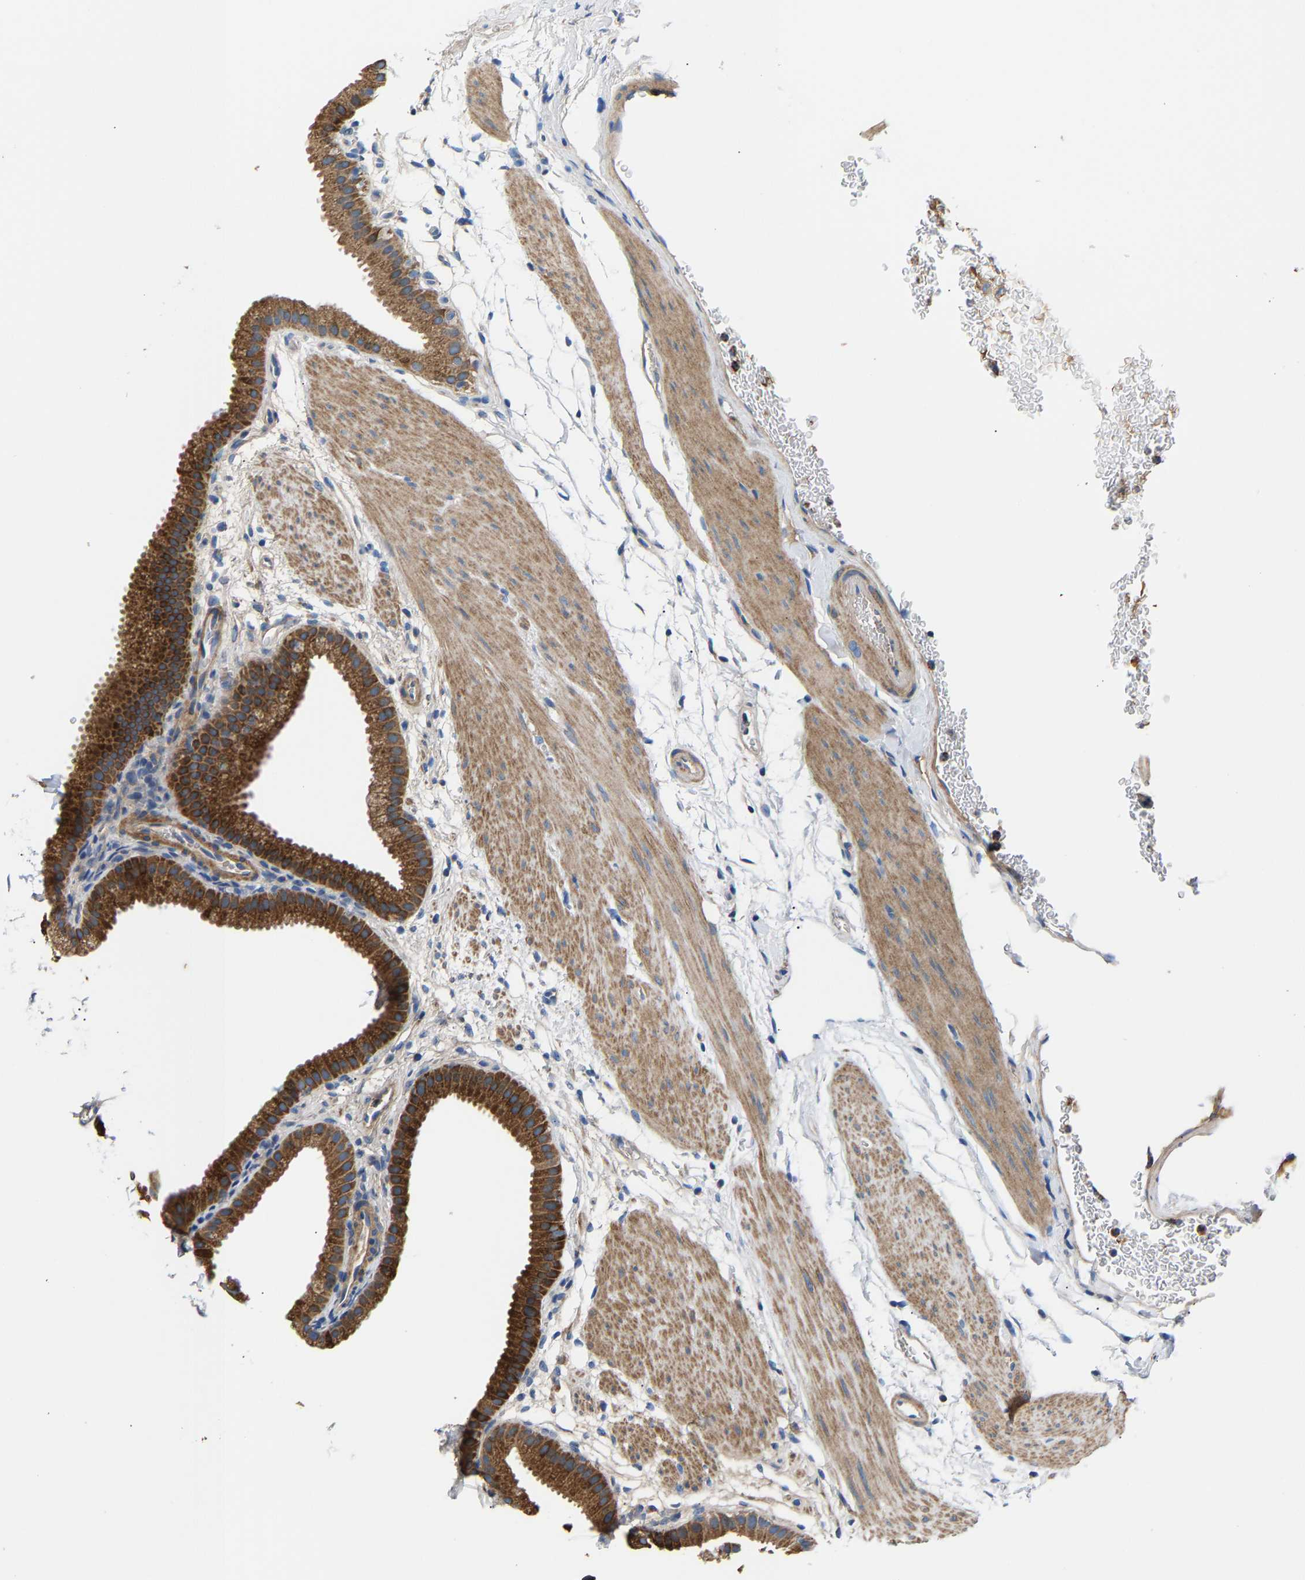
{"staining": {"intensity": "strong", "quantity": ">75%", "location": "cytoplasmic/membranous"}, "tissue": "gallbladder", "cell_type": "Glandular cells", "image_type": "normal", "snomed": [{"axis": "morphology", "description": "Normal tissue, NOS"}, {"axis": "topography", "description": "Gallbladder"}], "caption": "The photomicrograph exhibits staining of normal gallbladder, revealing strong cytoplasmic/membranous protein expression (brown color) within glandular cells.", "gene": "CCDC171", "patient": {"sex": "female", "age": 64}}